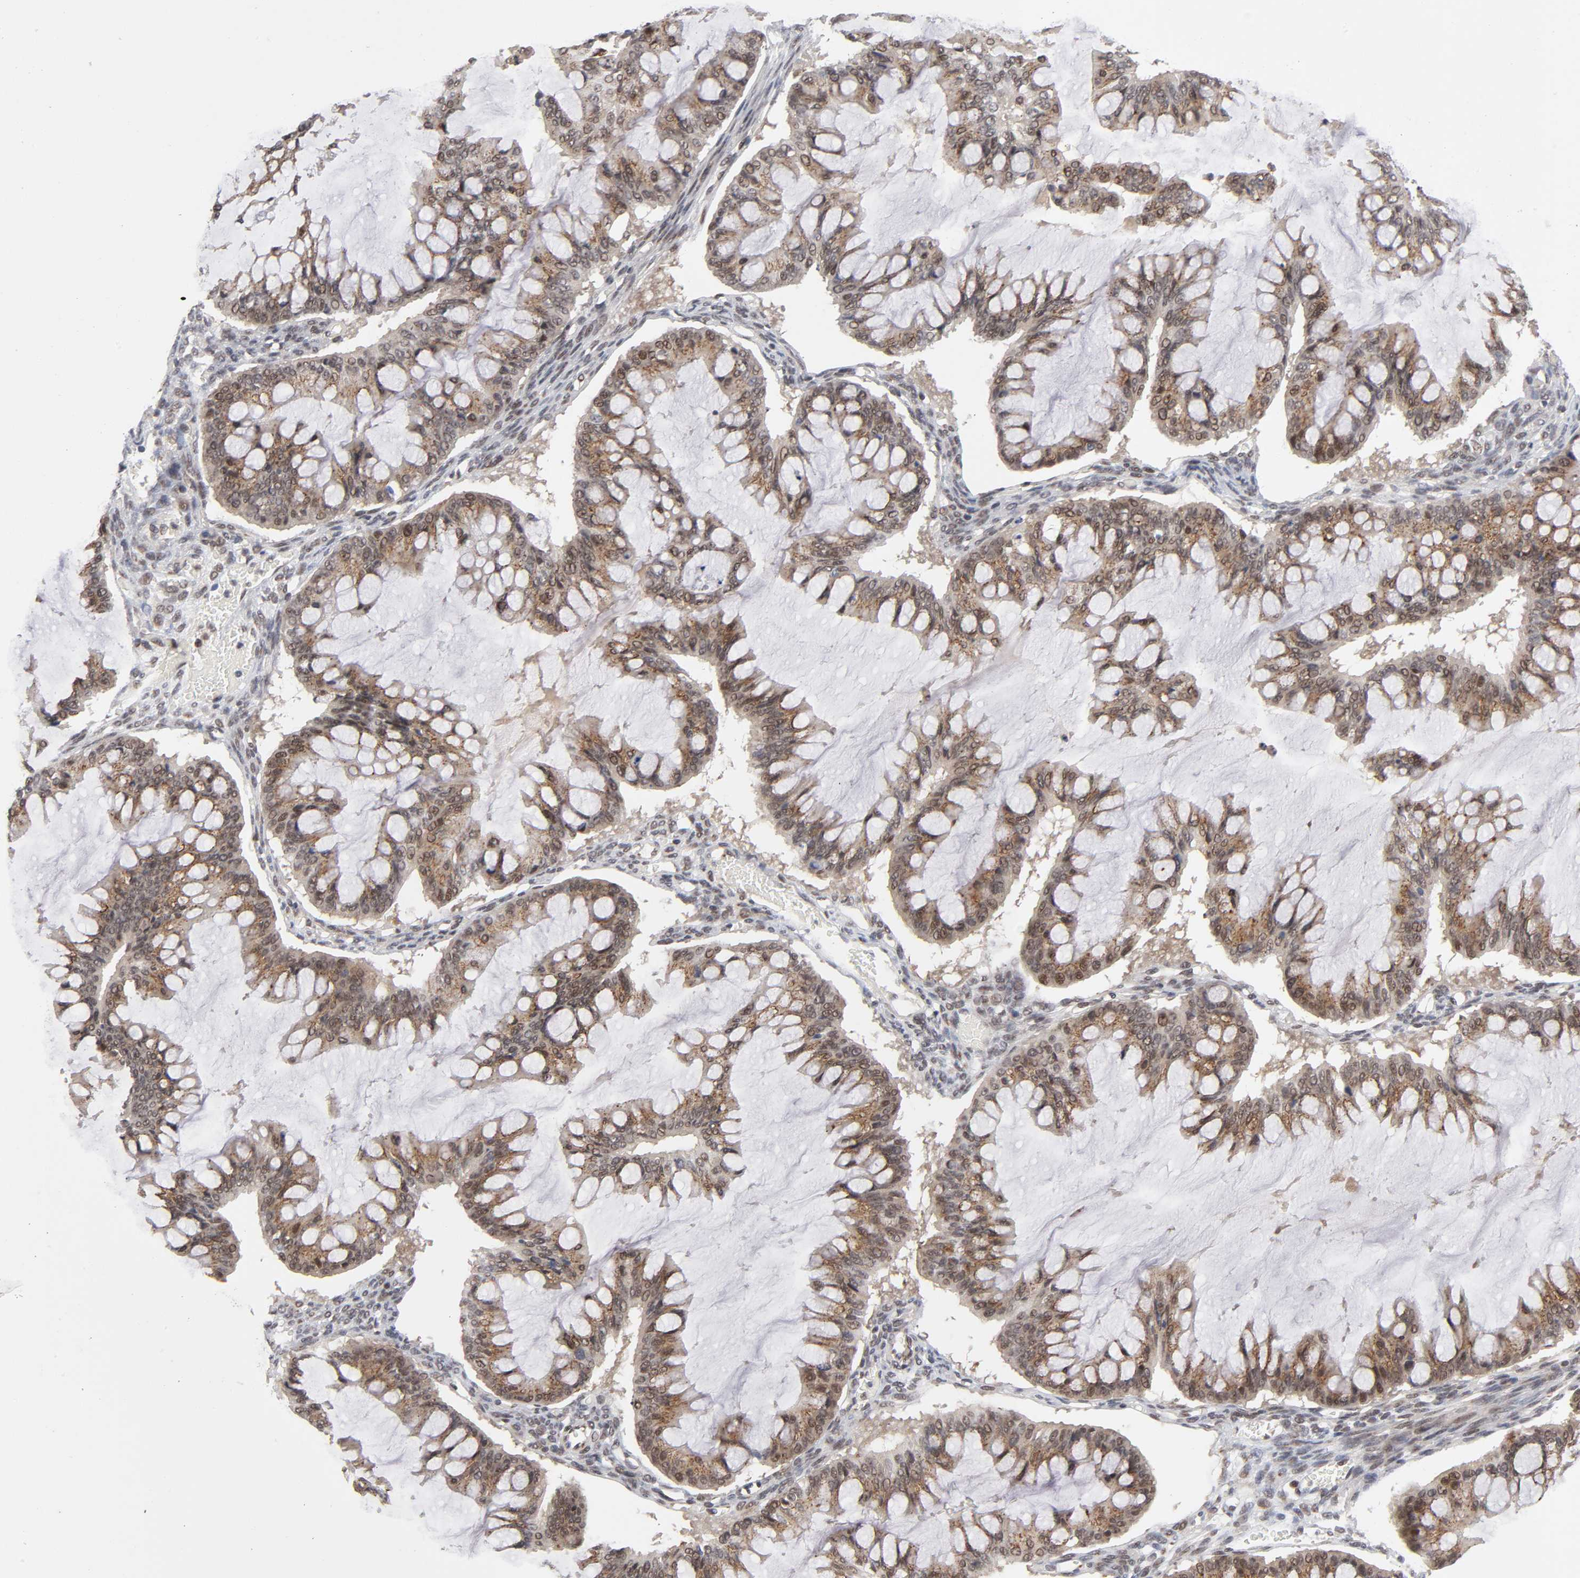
{"staining": {"intensity": "moderate", "quantity": ">75%", "location": "cytoplasmic/membranous,nuclear"}, "tissue": "ovarian cancer", "cell_type": "Tumor cells", "image_type": "cancer", "snomed": [{"axis": "morphology", "description": "Cystadenocarcinoma, mucinous, NOS"}, {"axis": "topography", "description": "Ovary"}], "caption": "Ovarian cancer was stained to show a protein in brown. There is medium levels of moderate cytoplasmic/membranous and nuclear positivity in about >75% of tumor cells. The protein is shown in brown color, while the nuclei are stained blue.", "gene": "EP300", "patient": {"sex": "female", "age": 73}}